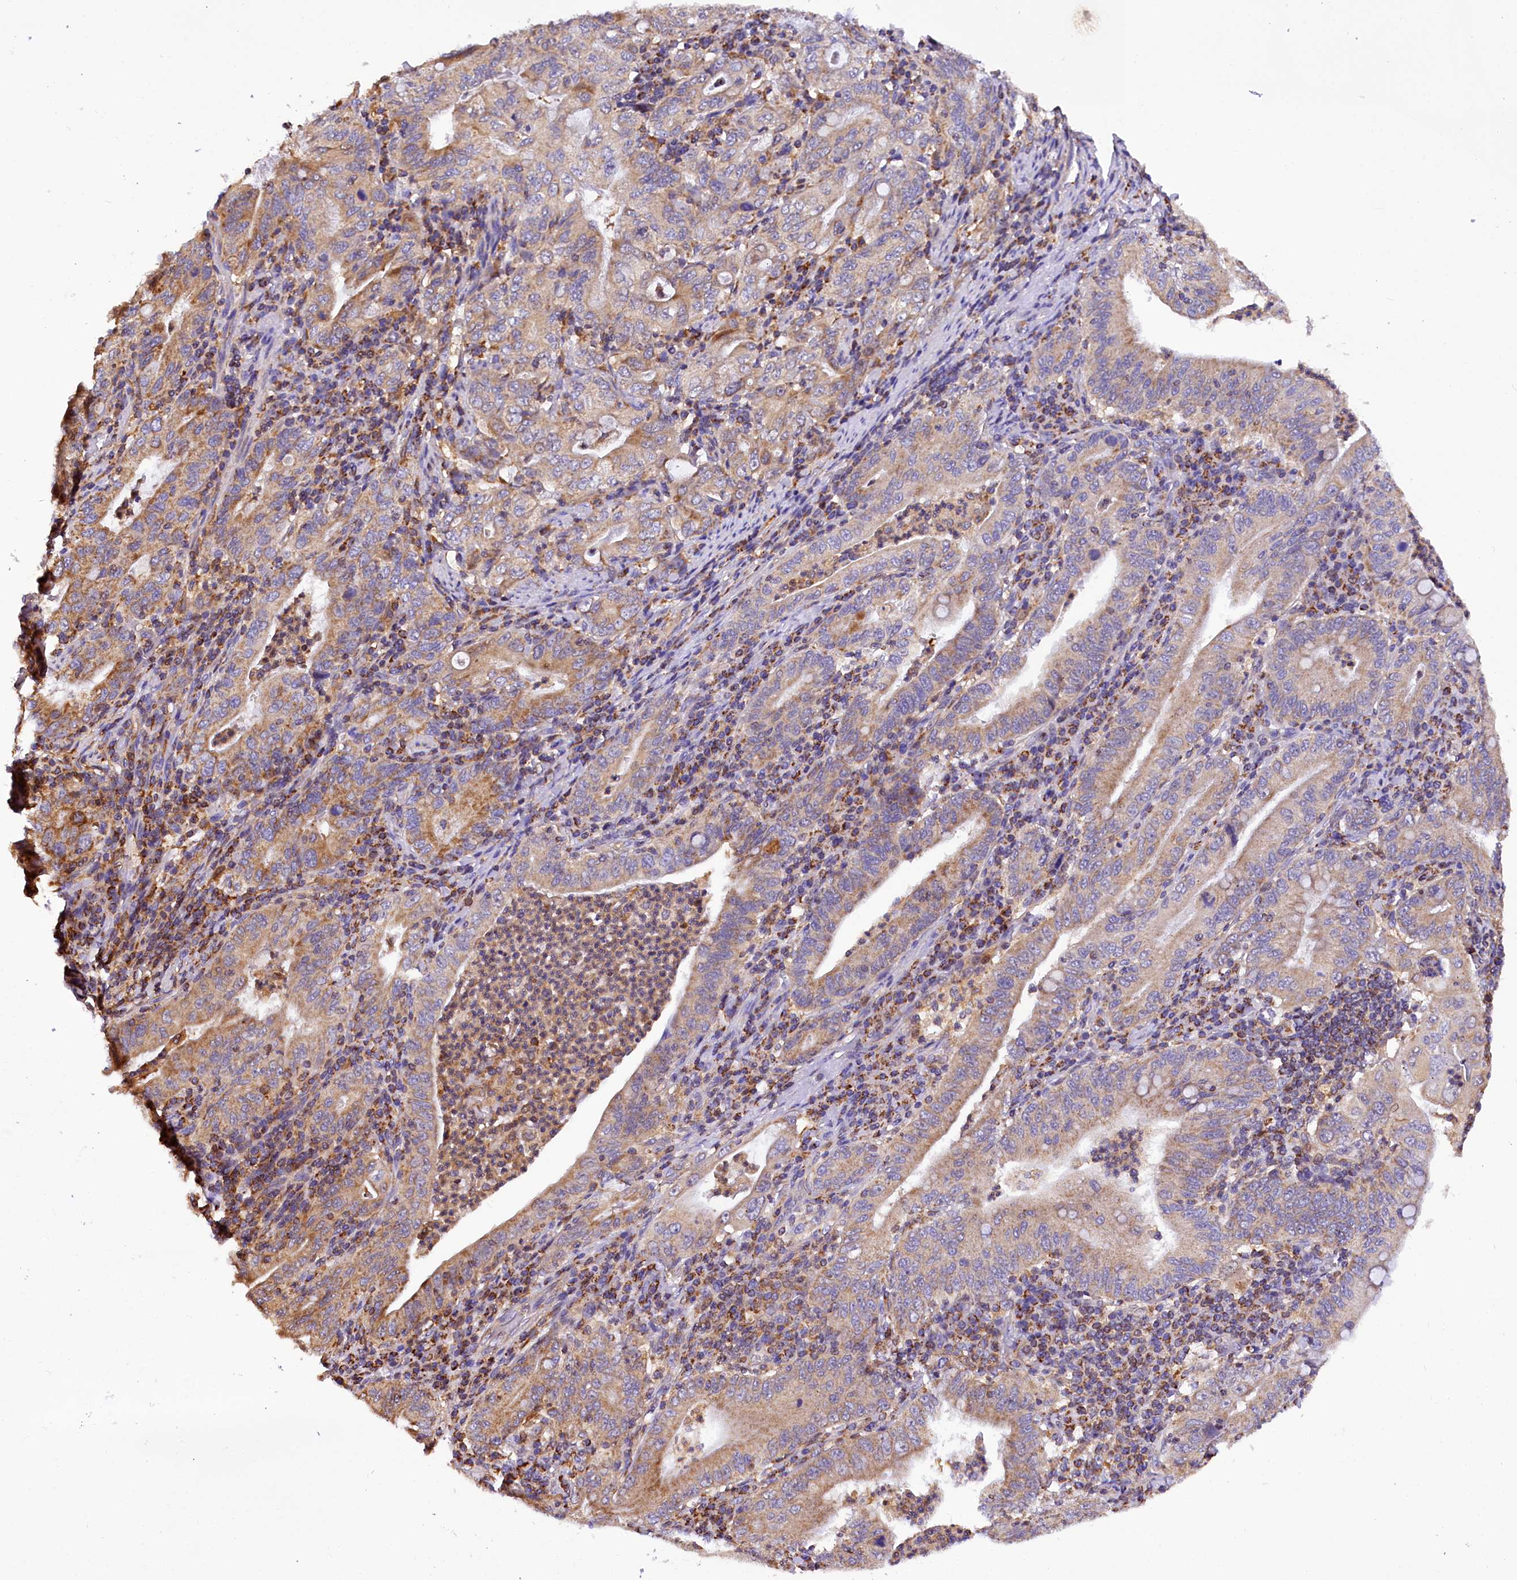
{"staining": {"intensity": "moderate", "quantity": "25%-75%", "location": "cytoplasmic/membranous"}, "tissue": "stomach cancer", "cell_type": "Tumor cells", "image_type": "cancer", "snomed": [{"axis": "morphology", "description": "Normal tissue, NOS"}, {"axis": "morphology", "description": "Adenocarcinoma, NOS"}, {"axis": "topography", "description": "Esophagus"}, {"axis": "topography", "description": "Stomach, upper"}, {"axis": "topography", "description": "Peripheral nerve tissue"}], "caption": "Stomach cancer (adenocarcinoma) was stained to show a protein in brown. There is medium levels of moderate cytoplasmic/membranous positivity in about 25%-75% of tumor cells.", "gene": "TASOR2", "patient": {"sex": "male", "age": 62}}